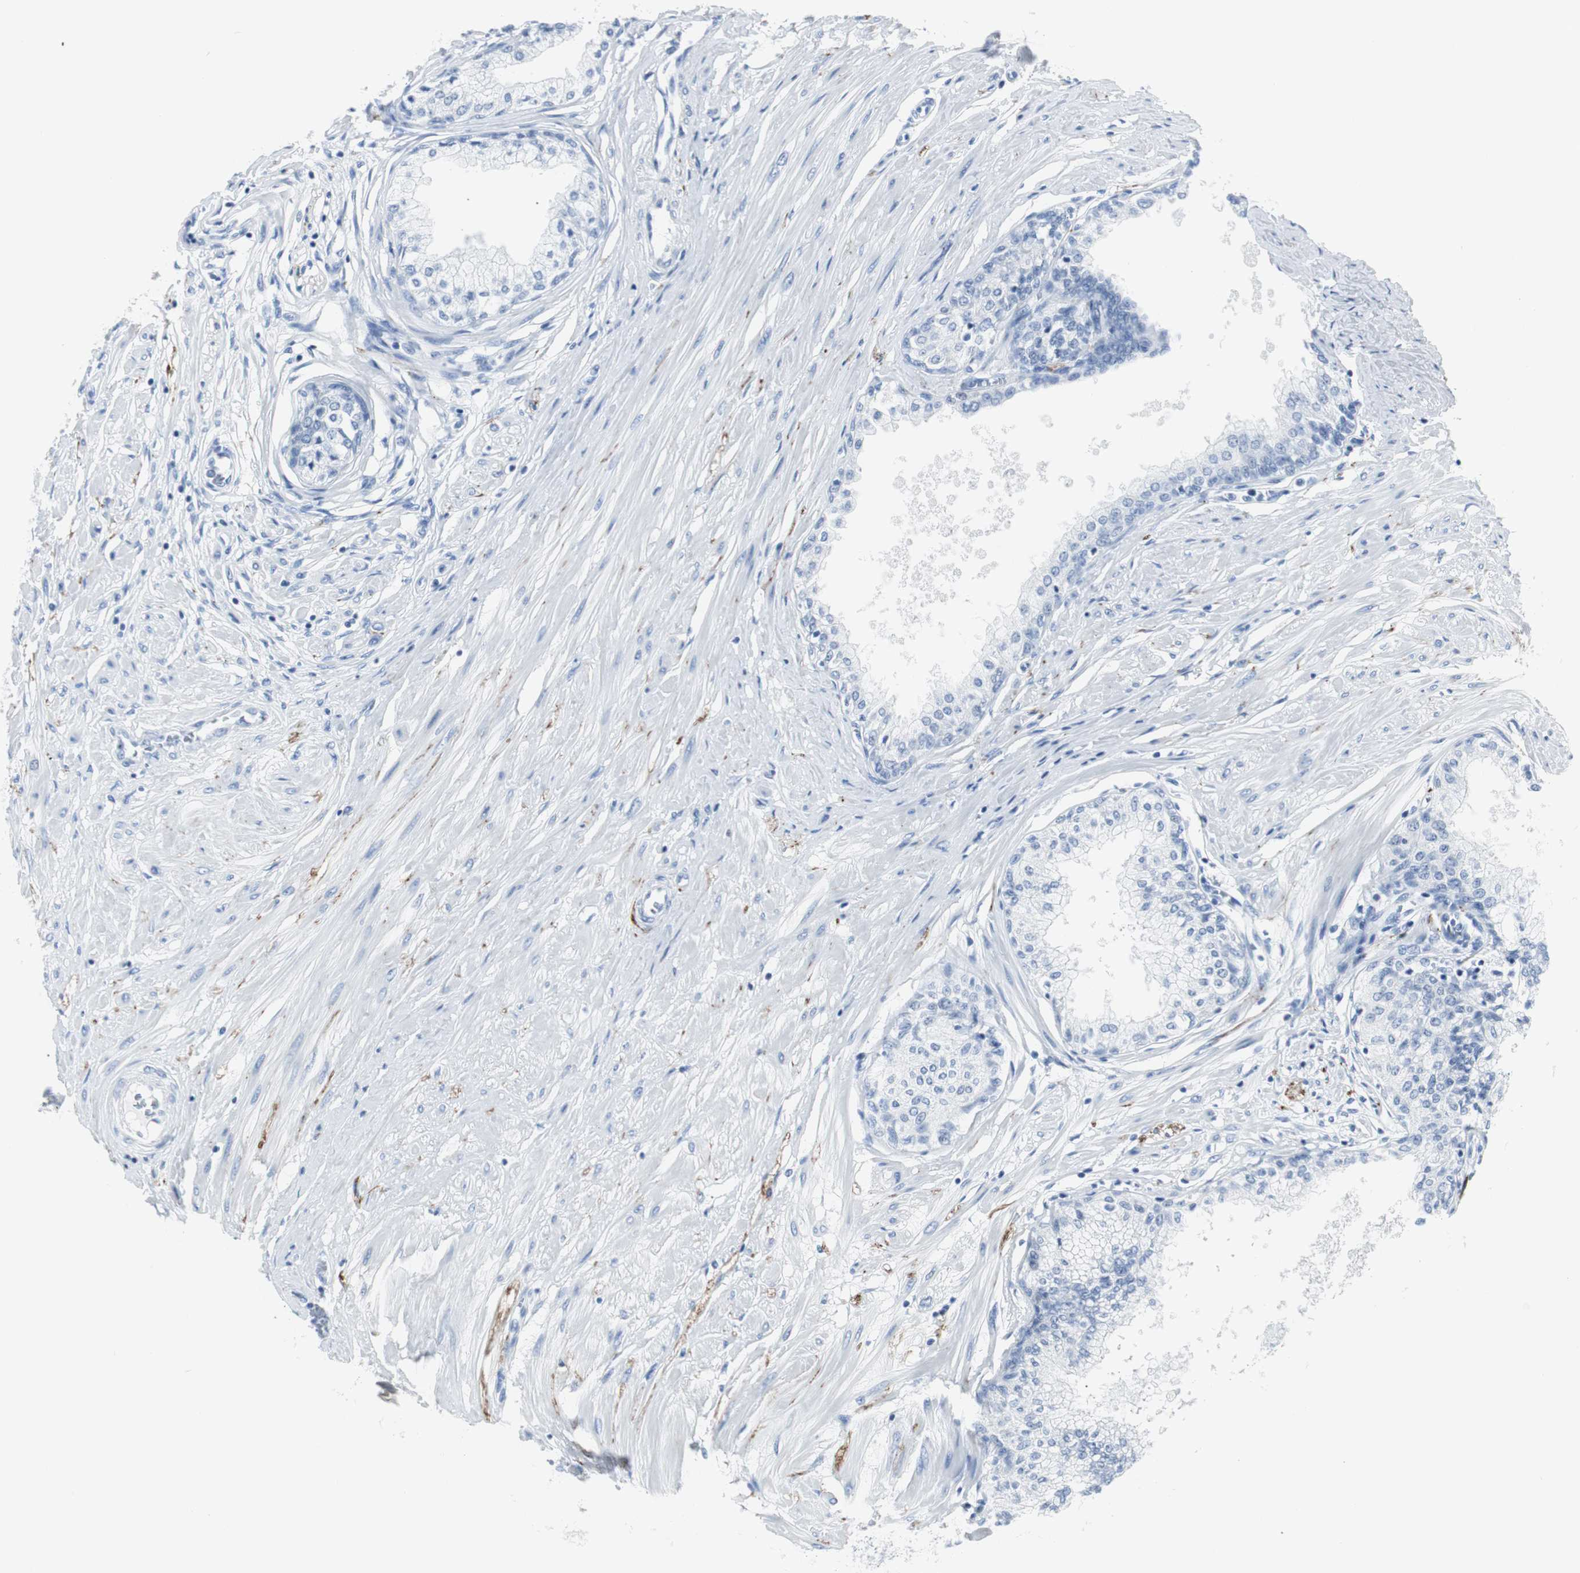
{"staining": {"intensity": "negative", "quantity": "none", "location": "none"}, "tissue": "prostate", "cell_type": "Glandular cells", "image_type": "normal", "snomed": [{"axis": "morphology", "description": "Normal tissue, NOS"}, {"axis": "topography", "description": "Prostate"}, {"axis": "topography", "description": "Seminal veicle"}], "caption": "Image shows no significant protein staining in glandular cells of unremarkable prostate. Nuclei are stained in blue.", "gene": "GAP43", "patient": {"sex": "male", "age": 60}}